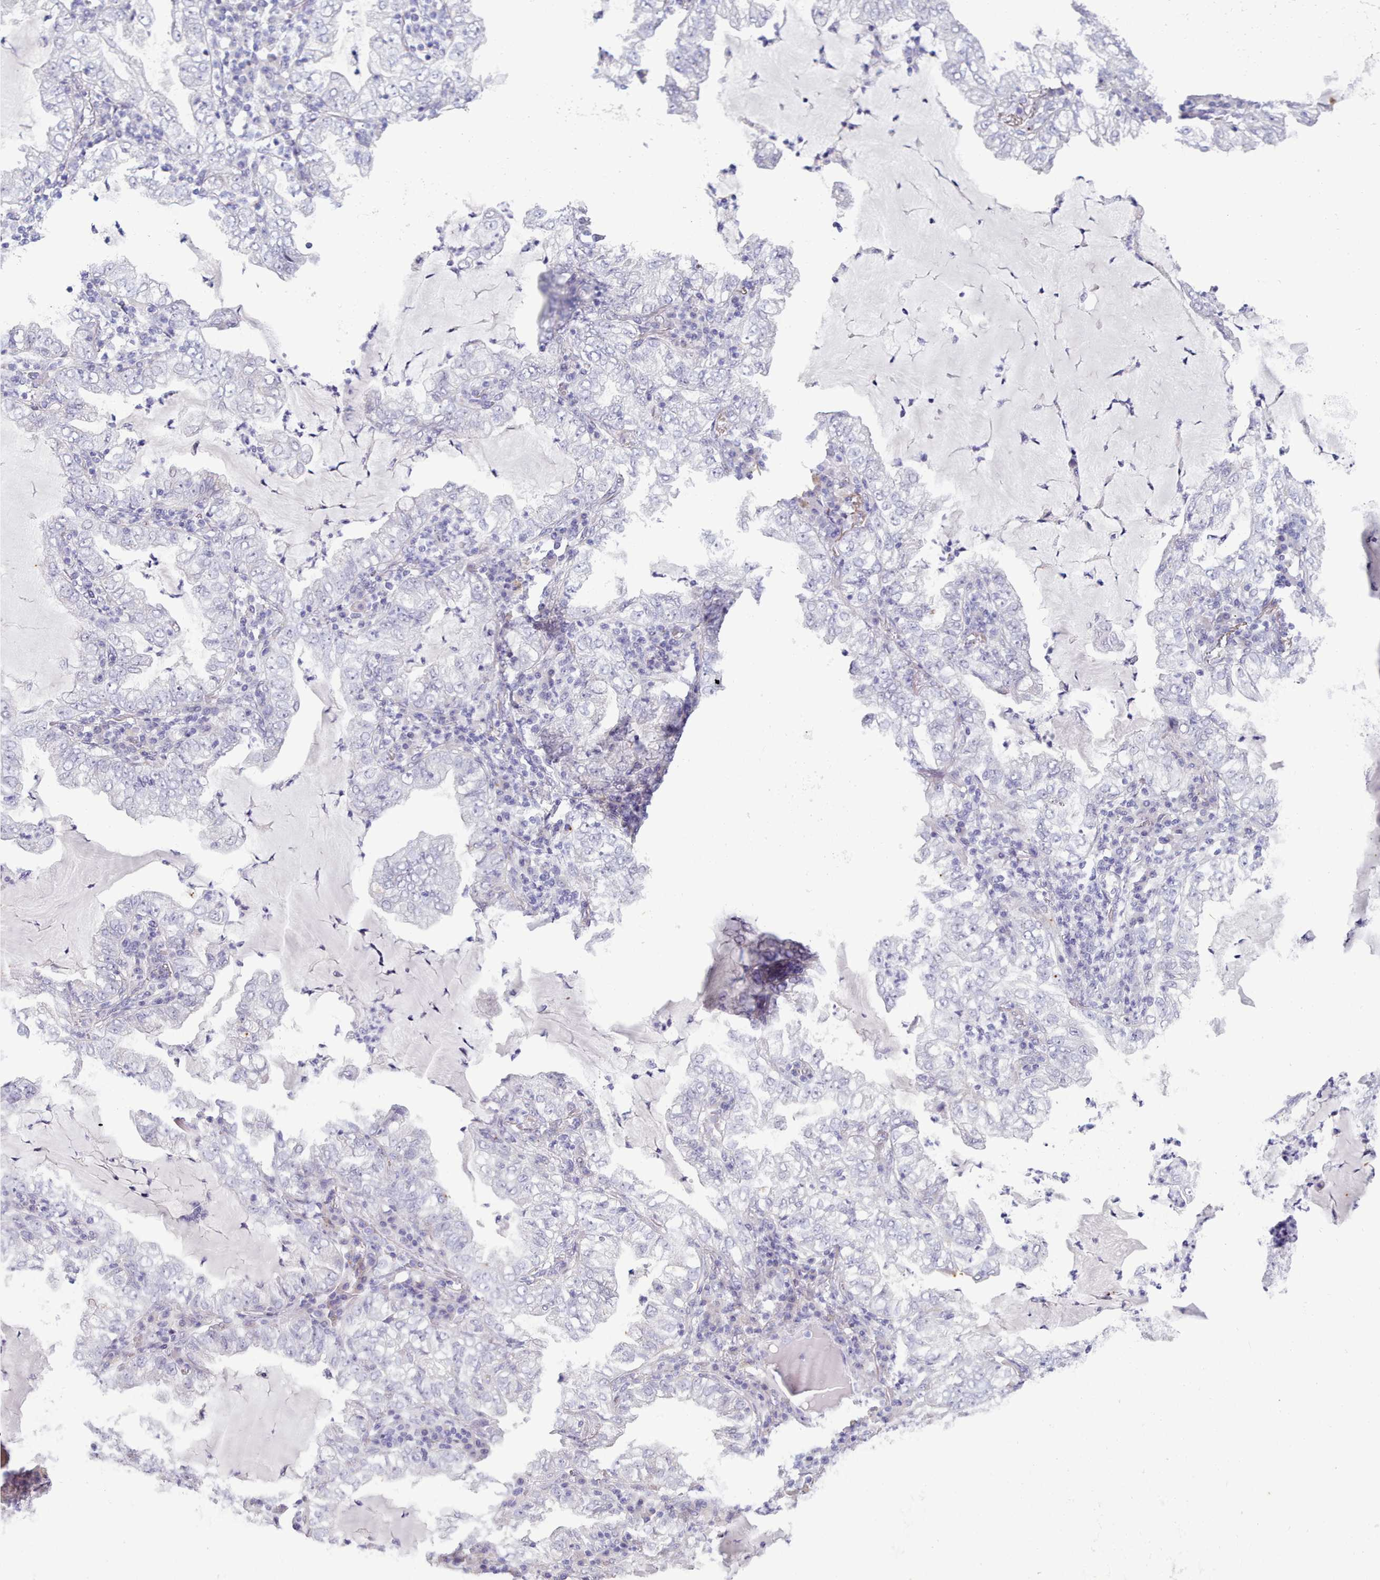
{"staining": {"intensity": "negative", "quantity": "none", "location": "none"}, "tissue": "lung cancer", "cell_type": "Tumor cells", "image_type": "cancer", "snomed": [{"axis": "morphology", "description": "Adenocarcinoma, NOS"}, {"axis": "topography", "description": "Lung"}], "caption": "Tumor cells show no significant protein positivity in adenocarcinoma (lung).", "gene": "TMEM253", "patient": {"sex": "female", "age": 73}}